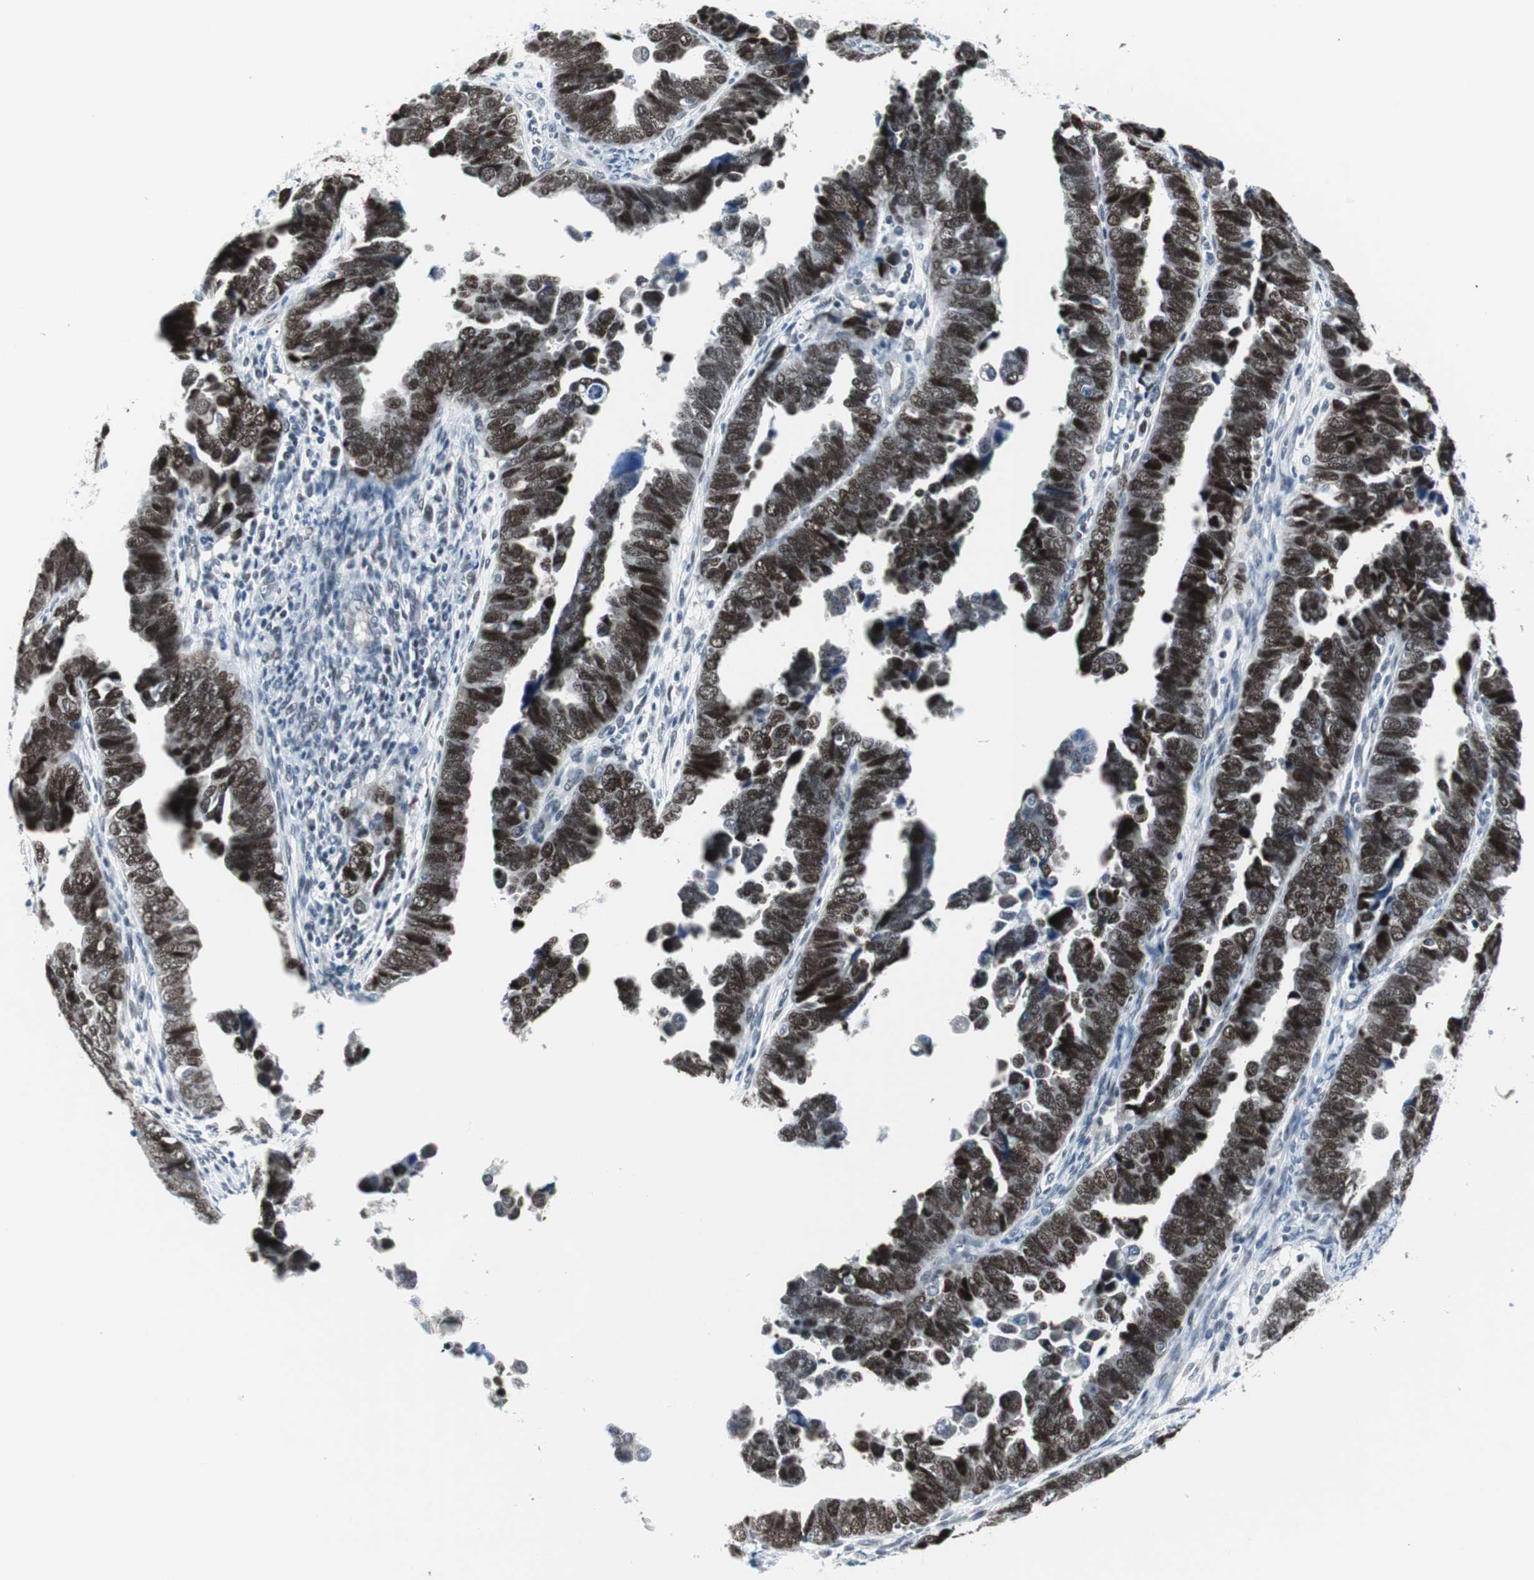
{"staining": {"intensity": "moderate", "quantity": ">75%", "location": "nuclear"}, "tissue": "endometrial cancer", "cell_type": "Tumor cells", "image_type": "cancer", "snomed": [{"axis": "morphology", "description": "Adenocarcinoma, NOS"}, {"axis": "topography", "description": "Endometrium"}], "caption": "Protein analysis of adenocarcinoma (endometrial) tissue reveals moderate nuclear expression in approximately >75% of tumor cells.", "gene": "MTA1", "patient": {"sex": "female", "age": 75}}